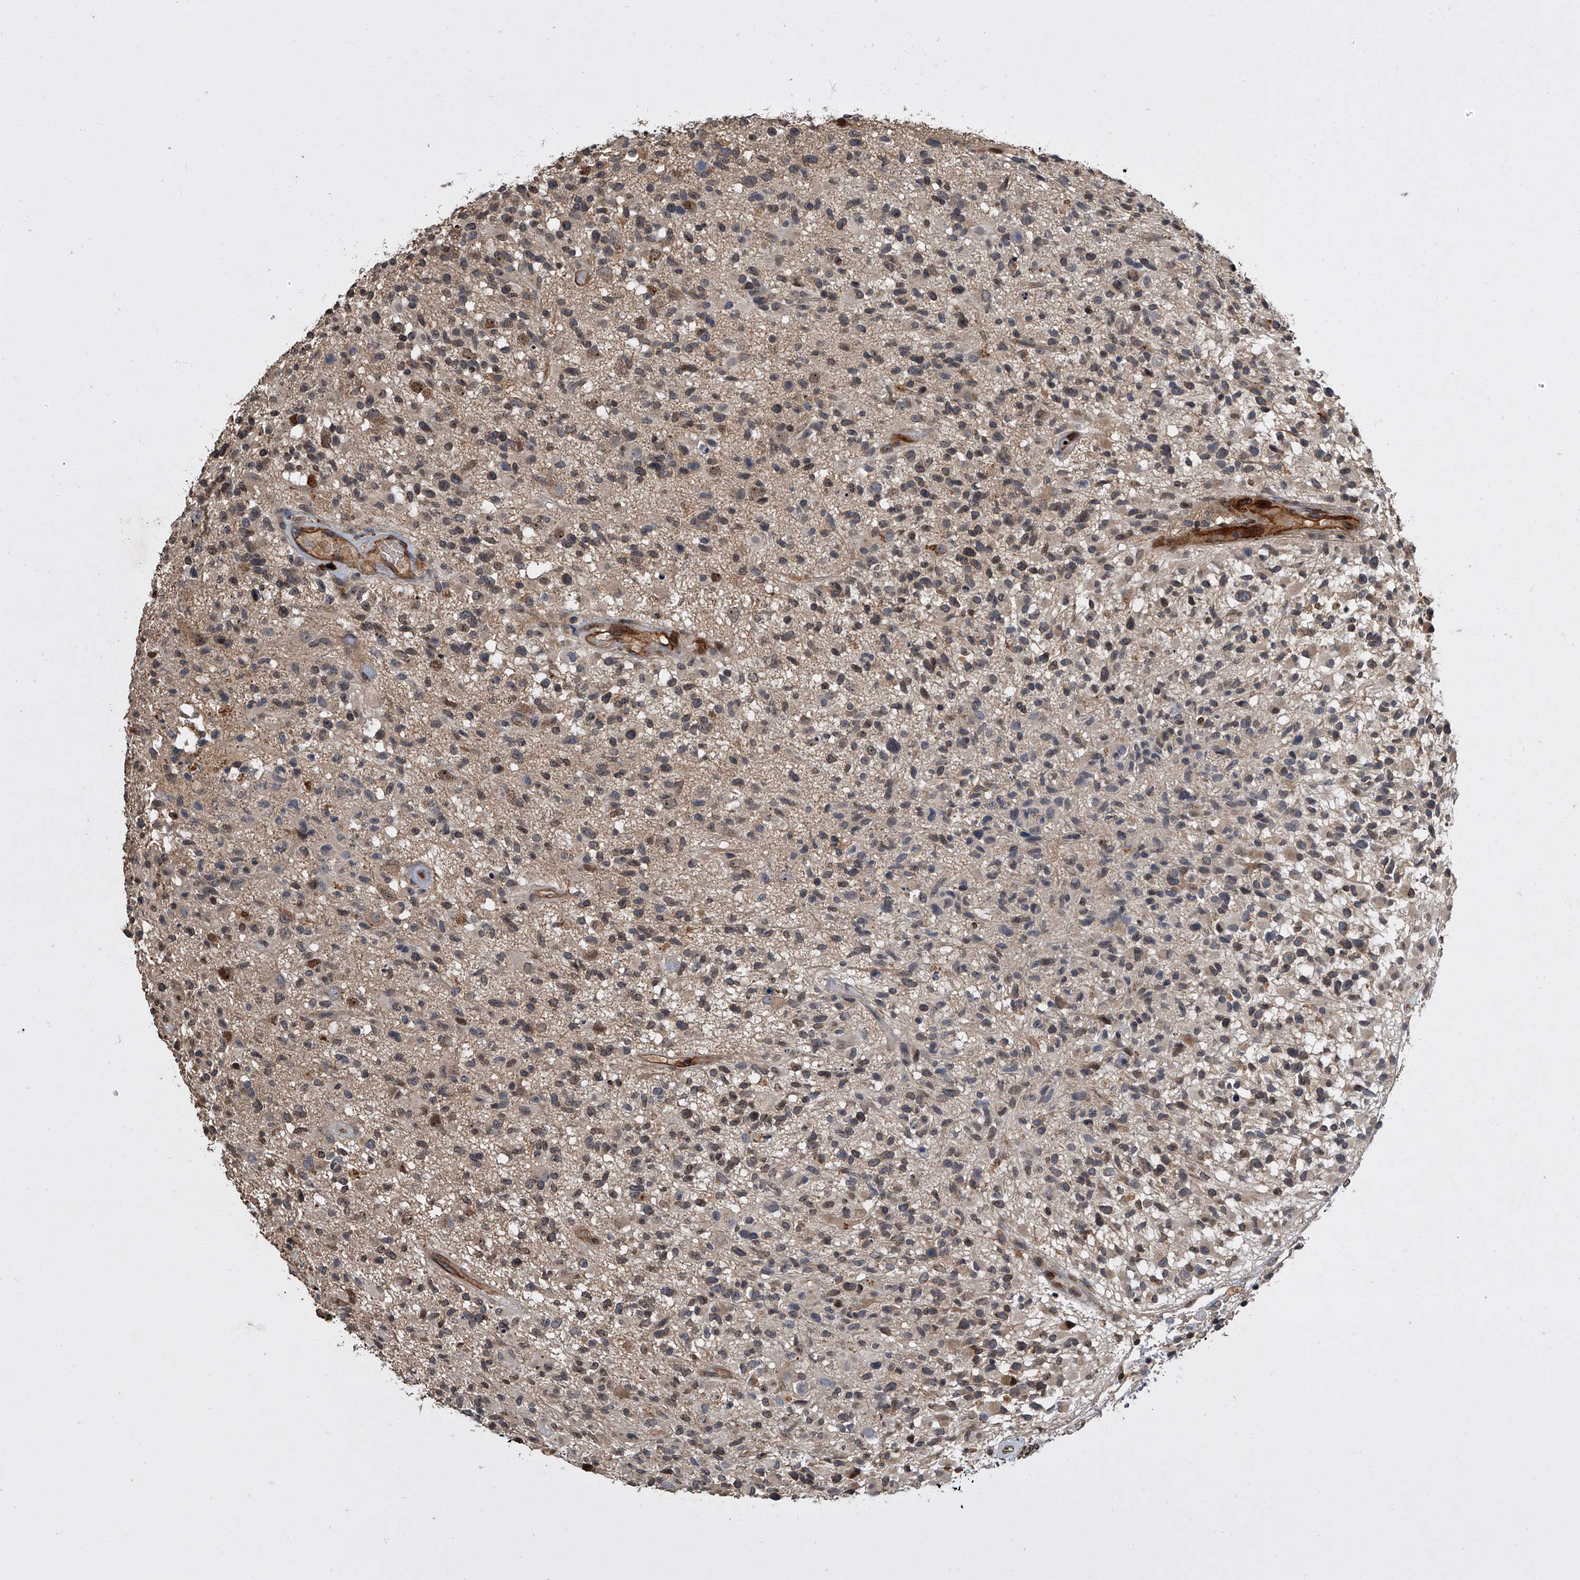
{"staining": {"intensity": "moderate", "quantity": "<25%", "location": "cytoplasmic/membranous,nuclear"}, "tissue": "glioma", "cell_type": "Tumor cells", "image_type": "cancer", "snomed": [{"axis": "morphology", "description": "Glioma, malignant, High grade"}, {"axis": "morphology", "description": "Glioblastoma, NOS"}, {"axis": "topography", "description": "Brain"}], "caption": "Human glioma stained with a protein marker demonstrates moderate staining in tumor cells.", "gene": "LRRC8C", "patient": {"sex": "male", "age": 60}}